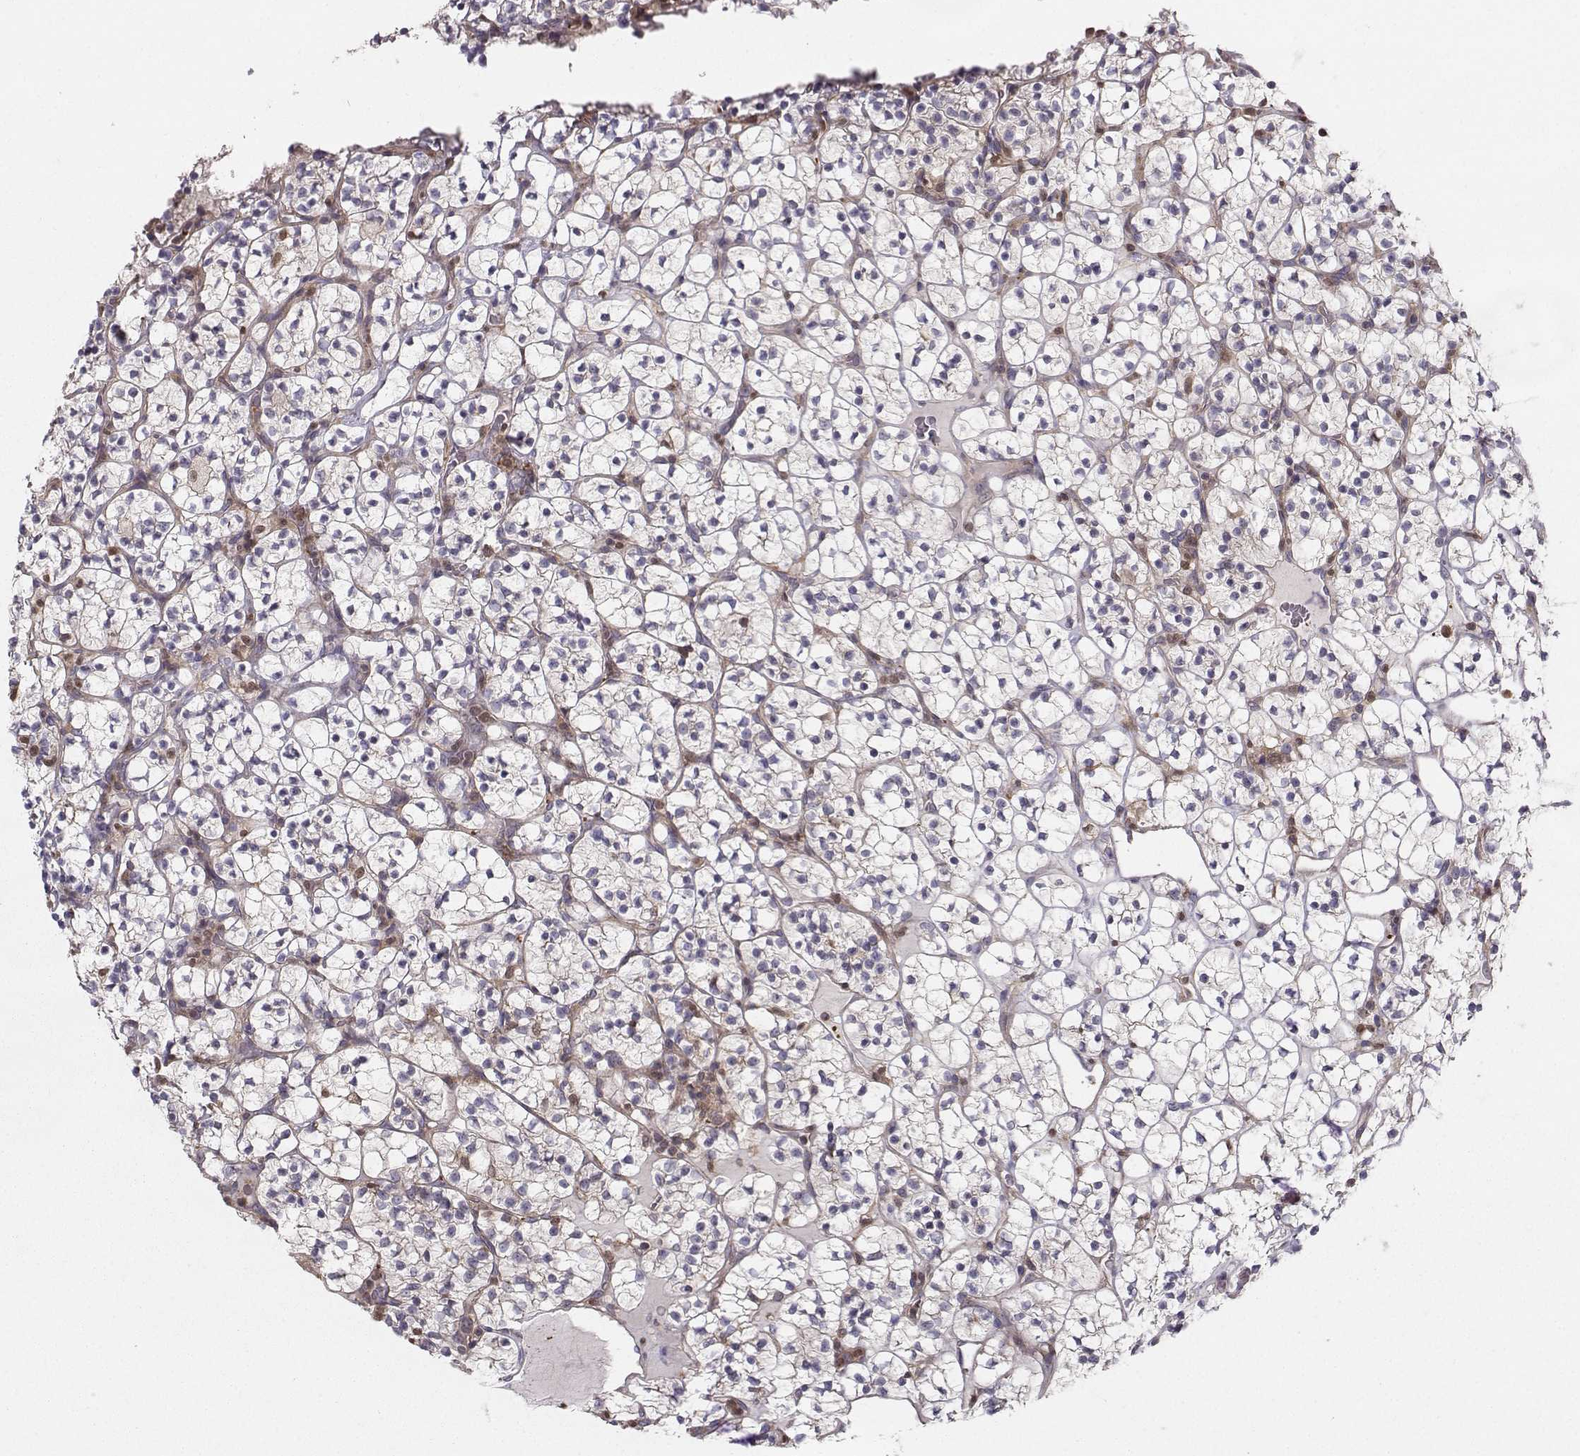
{"staining": {"intensity": "moderate", "quantity": "<25%", "location": "cytoplasmic/membranous,nuclear"}, "tissue": "renal cancer", "cell_type": "Tumor cells", "image_type": "cancer", "snomed": [{"axis": "morphology", "description": "Adenocarcinoma, NOS"}, {"axis": "topography", "description": "Kidney"}], "caption": "DAB immunohistochemical staining of human renal cancer (adenocarcinoma) reveals moderate cytoplasmic/membranous and nuclear protein expression in about <25% of tumor cells.", "gene": "ASB16", "patient": {"sex": "female", "age": 89}}